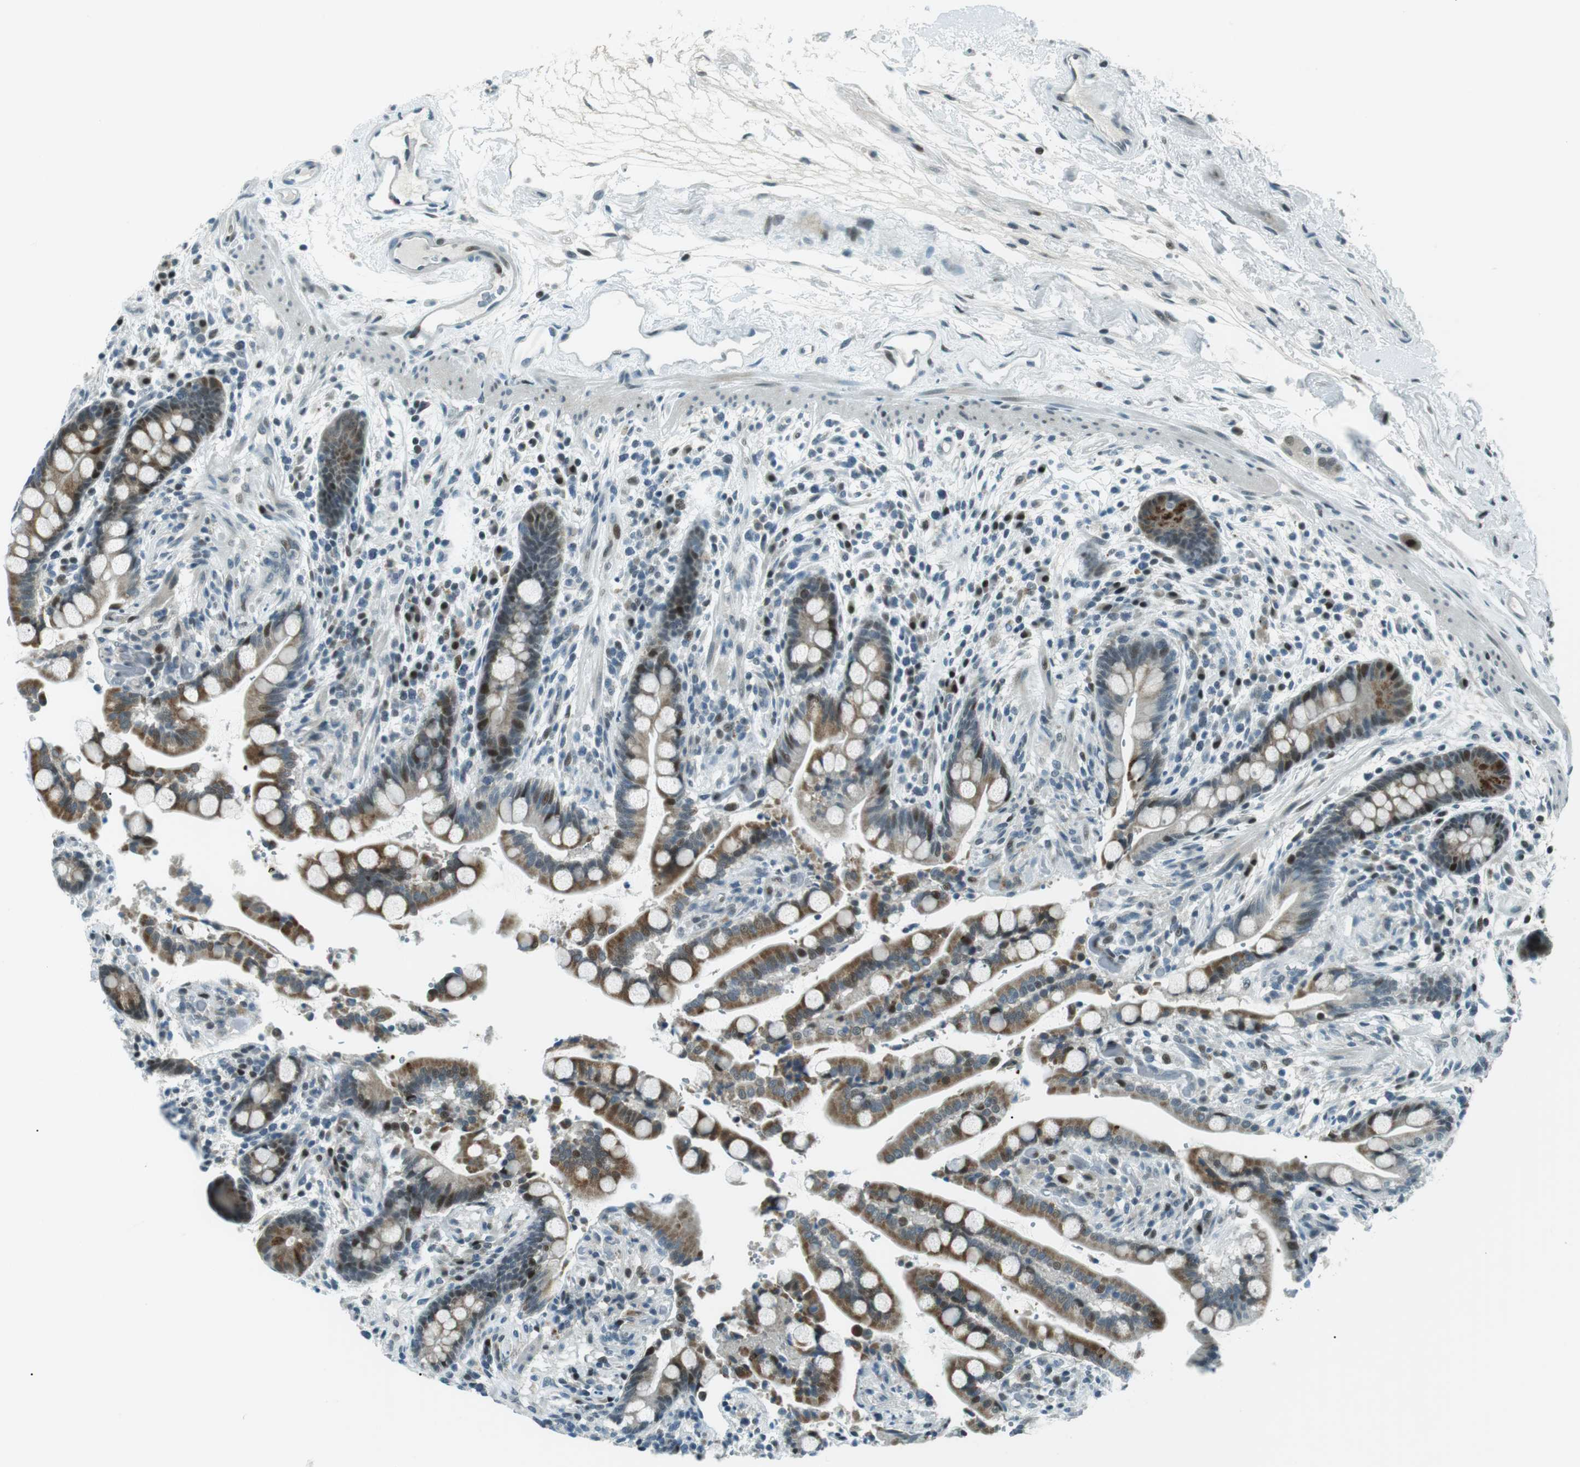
{"staining": {"intensity": "weak", "quantity": "25%-75%", "location": "nuclear"}, "tissue": "colon", "cell_type": "Endothelial cells", "image_type": "normal", "snomed": [{"axis": "morphology", "description": "Normal tissue, NOS"}, {"axis": "topography", "description": "Colon"}], "caption": "Endothelial cells display low levels of weak nuclear positivity in approximately 25%-75% of cells in normal human colon. Using DAB (3,3'-diaminobenzidine) (brown) and hematoxylin (blue) stains, captured at high magnification using brightfield microscopy.", "gene": "PJA1", "patient": {"sex": "male", "age": 73}}